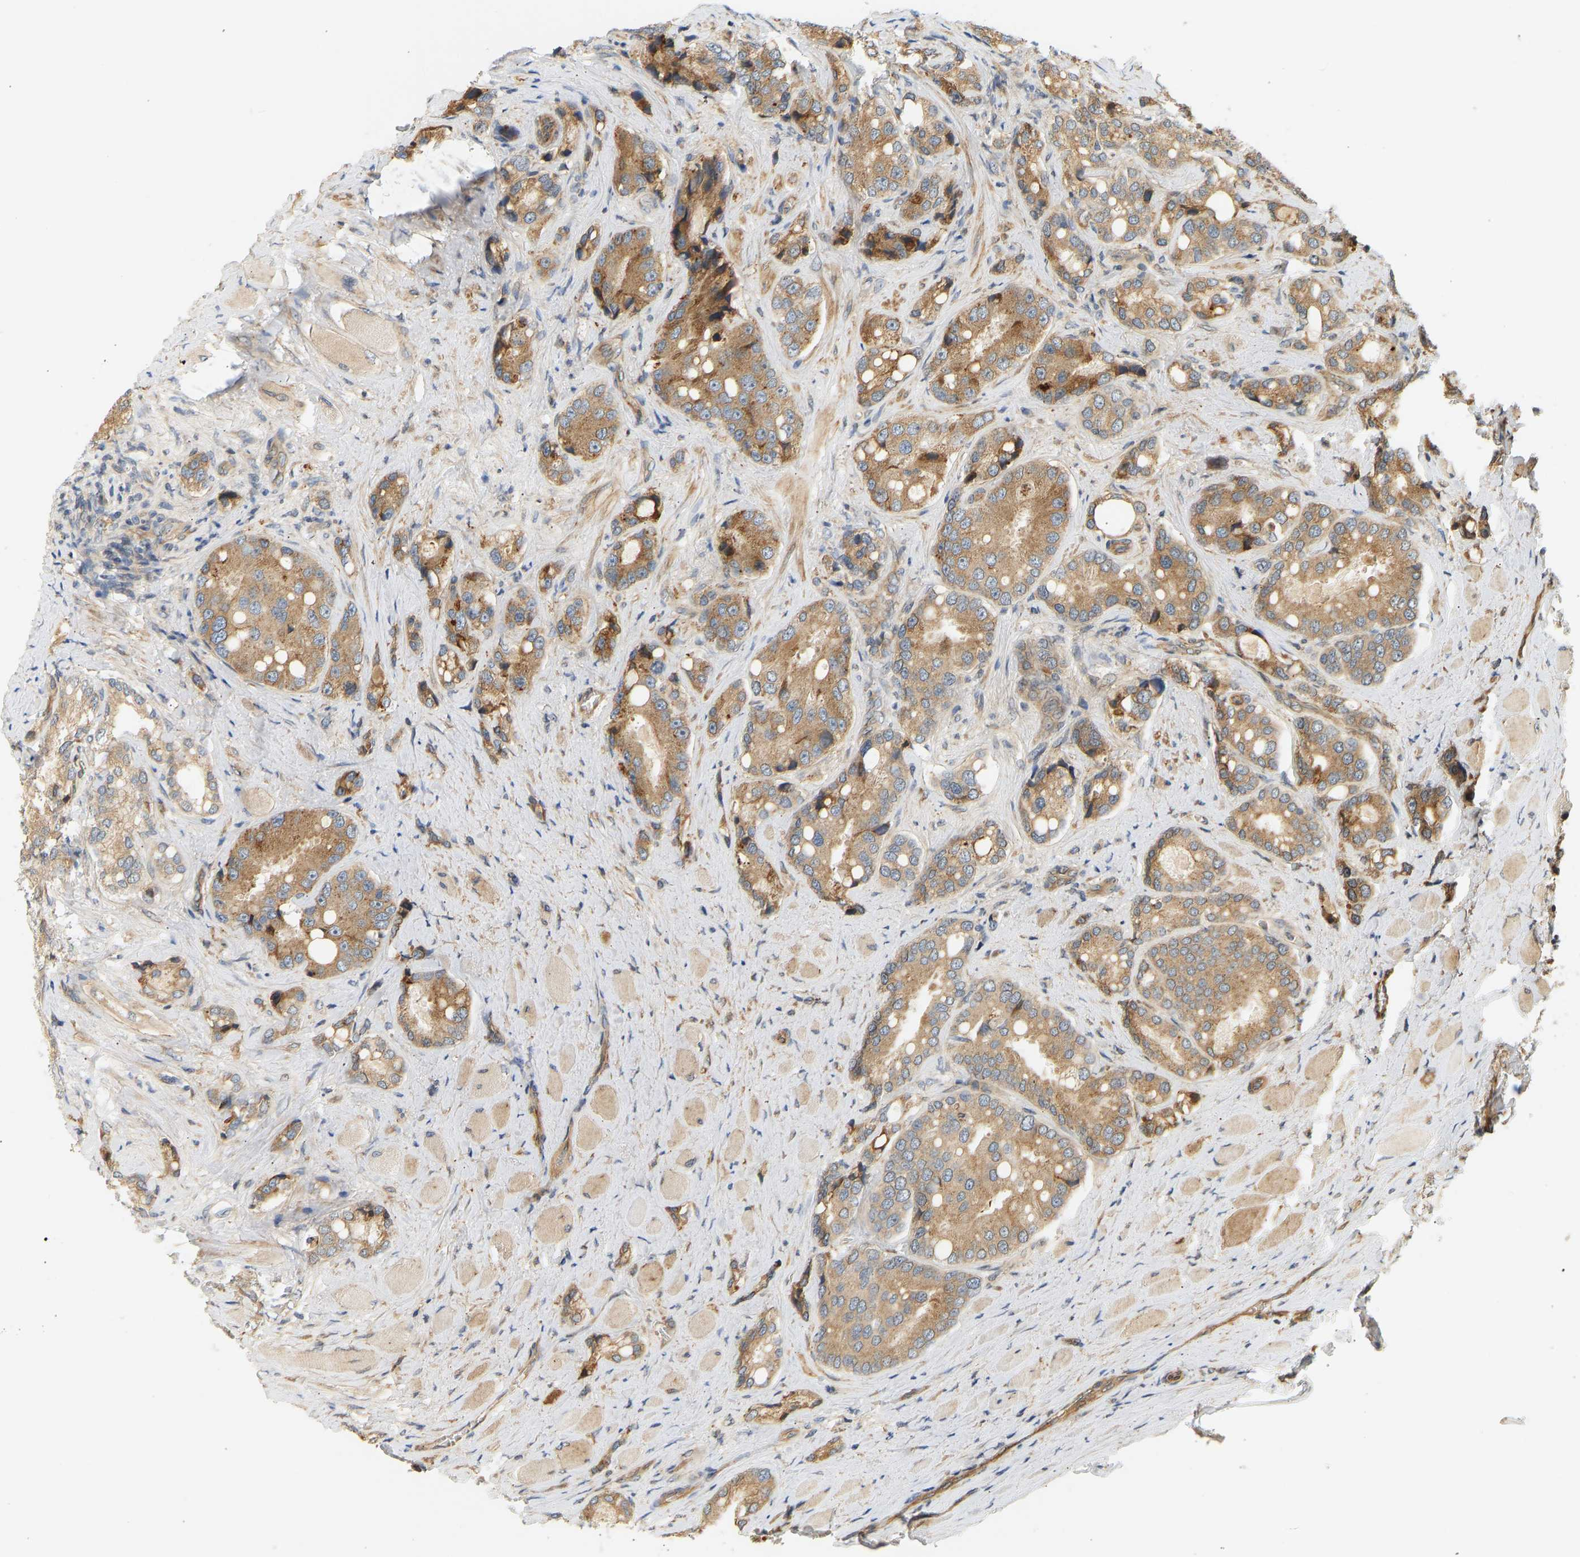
{"staining": {"intensity": "moderate", "quantity": "25%-75%", "location": "cytoplasmic/membranous"}, "tissue": "prostate cancer", "cell_type": "Tumor cells", "image_type": "cancer", "snomed": [{"axis": "morphology", "description": "Adenocarcinoma, High grade"}, {"axis": "topography", "description": "Prostate"}], "caption": "The immunohistochemical stain highlights moderate cytoplasmic/membranous positivity in tumor cells of prostate cancer tissue.", "gene": "CEP57", "patient": {"sex": "male", "age": 50}}